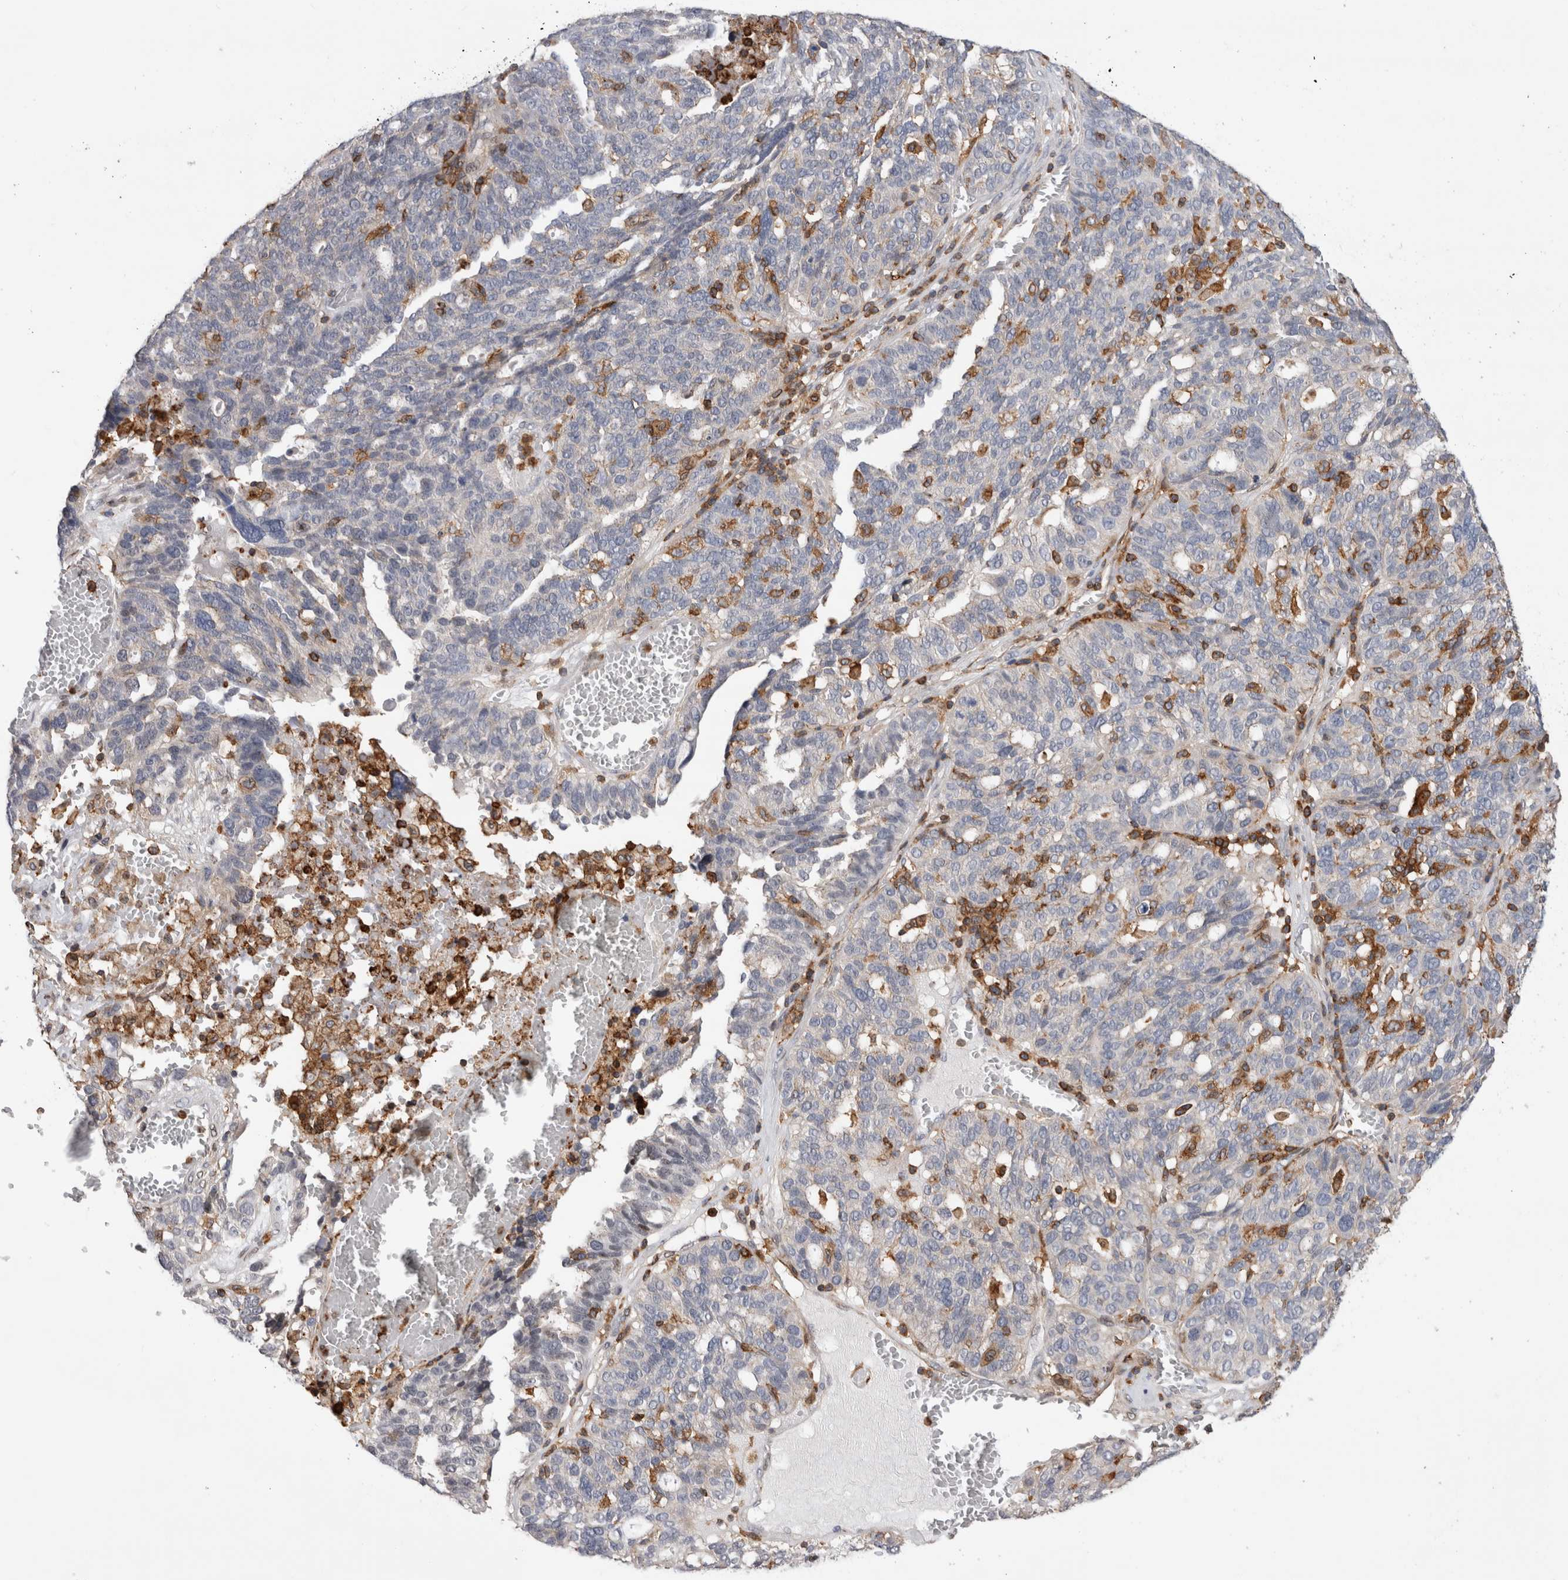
{"staining": {"intensity": "negative", "quantity": "none", "location": "none"}, "tissue": "ovarian cancer", "cell_type": "Tumor cells", "image_type": "cancer", "snomed": [{"axis": "morphology", "description": "Cystadenocarcinoma, serous, NOS"}, {"axis": "topography", "description": "Ovary"}], "caption": "IHC photomicrograph of neoplastic tissue: human ovarian serous cystadenocarcinoma stained with DAB (3,3'-diaminobenzidine) exhibits no significant protein expression in tumor cells.", "gene": "CCDC88B", "patient": {"sex": "female", "age": 59}}